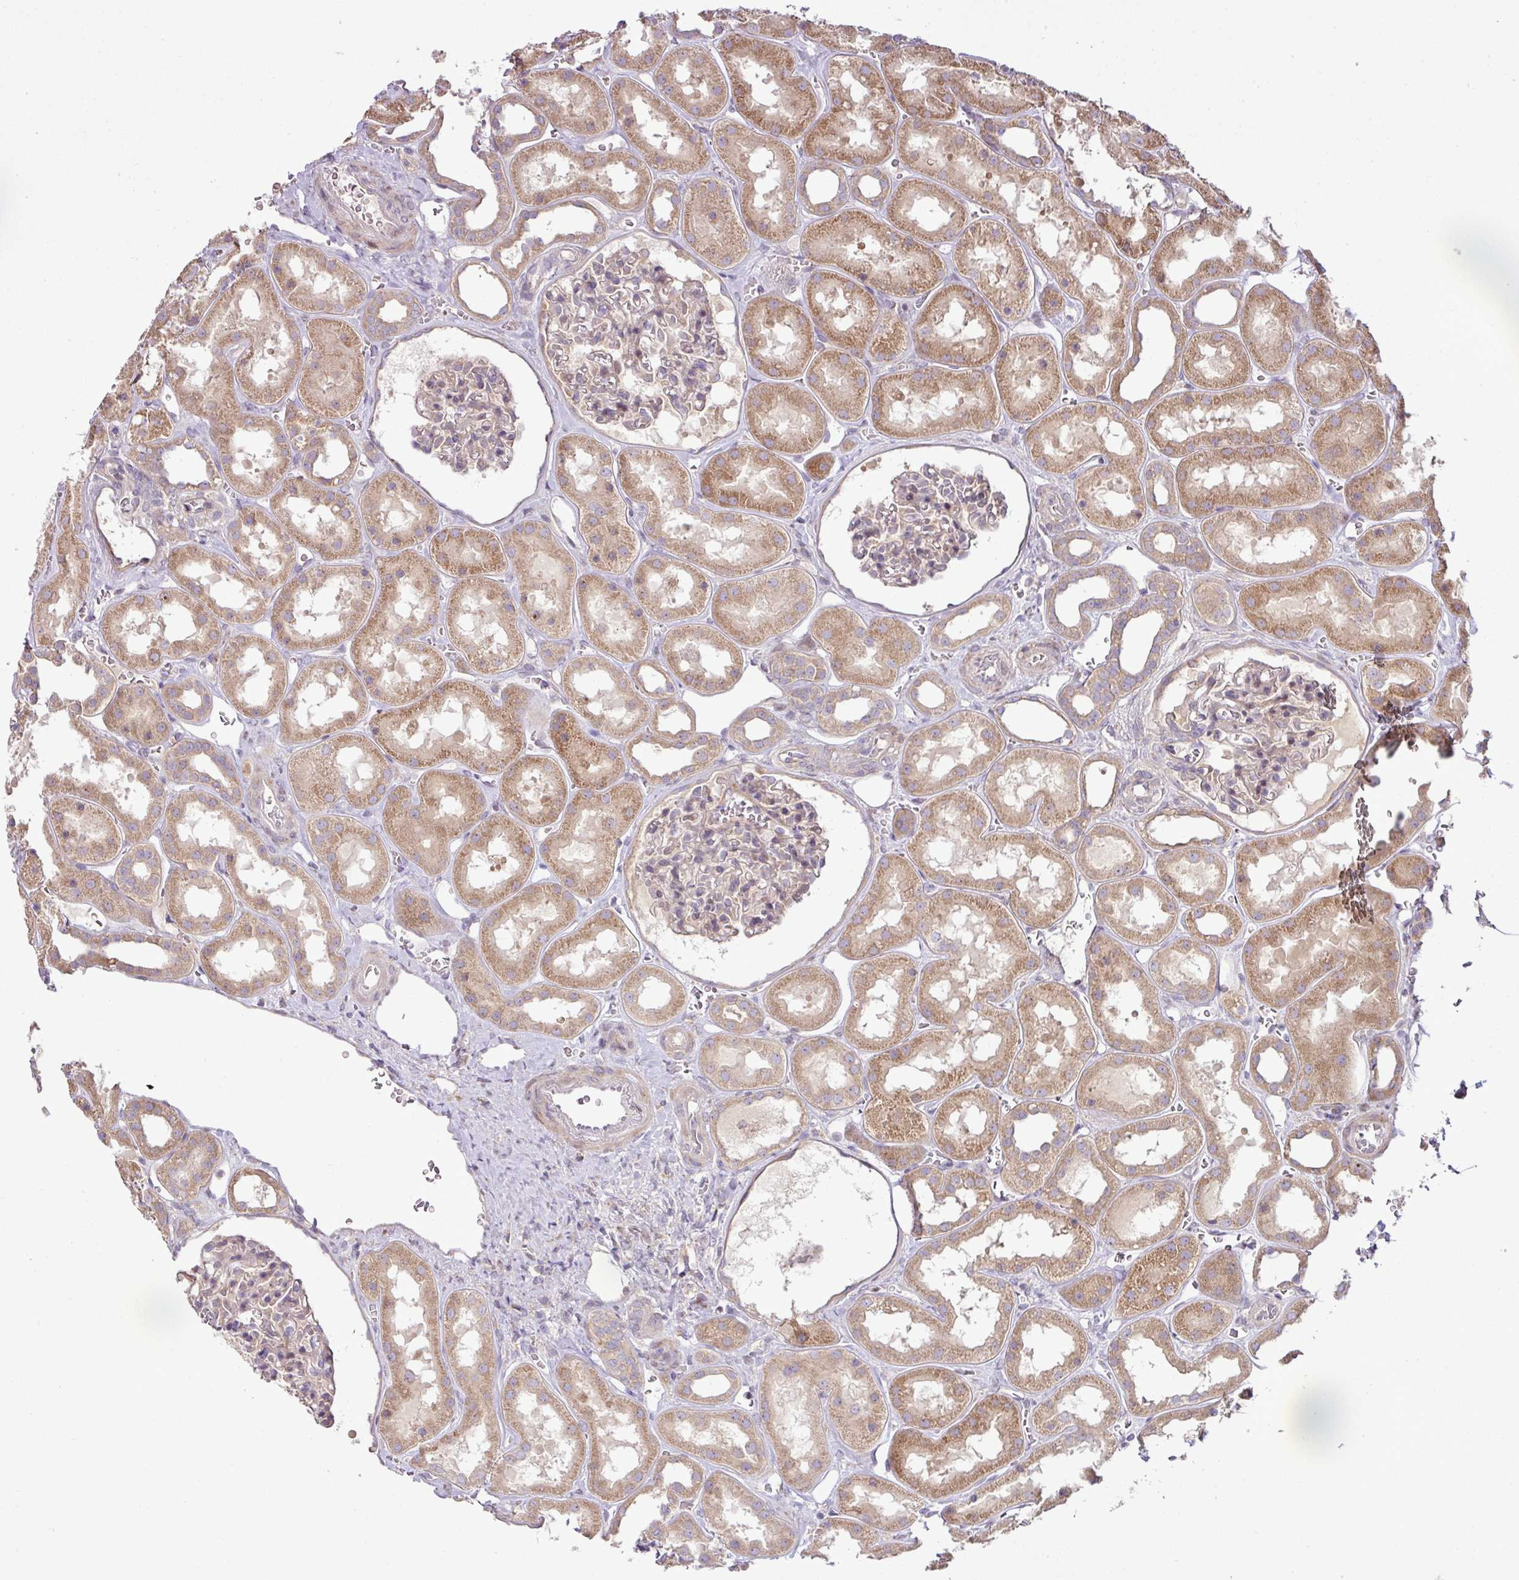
{"staining": {"intensity": "moderate", "quantity": "<25%", "location": "cytoplasmic/membranous,nuclear"}, "tissue": "kidney", "cell_type": "Cells in glomeruli", "image_type": "normal", "snomed": [{"axis": "morphology", "description": "Normal tissue, NOS"}, {"axis": "topography", "description": "Kidney"}], "caption": "A low amount of moderate cytoplasmic/membranous,nuclear expression is present in approximately <25% of cells in glomeruli in unremarkable kidney.", "gene": "COX18", "patient": {"sex": "female", "age": 41}}